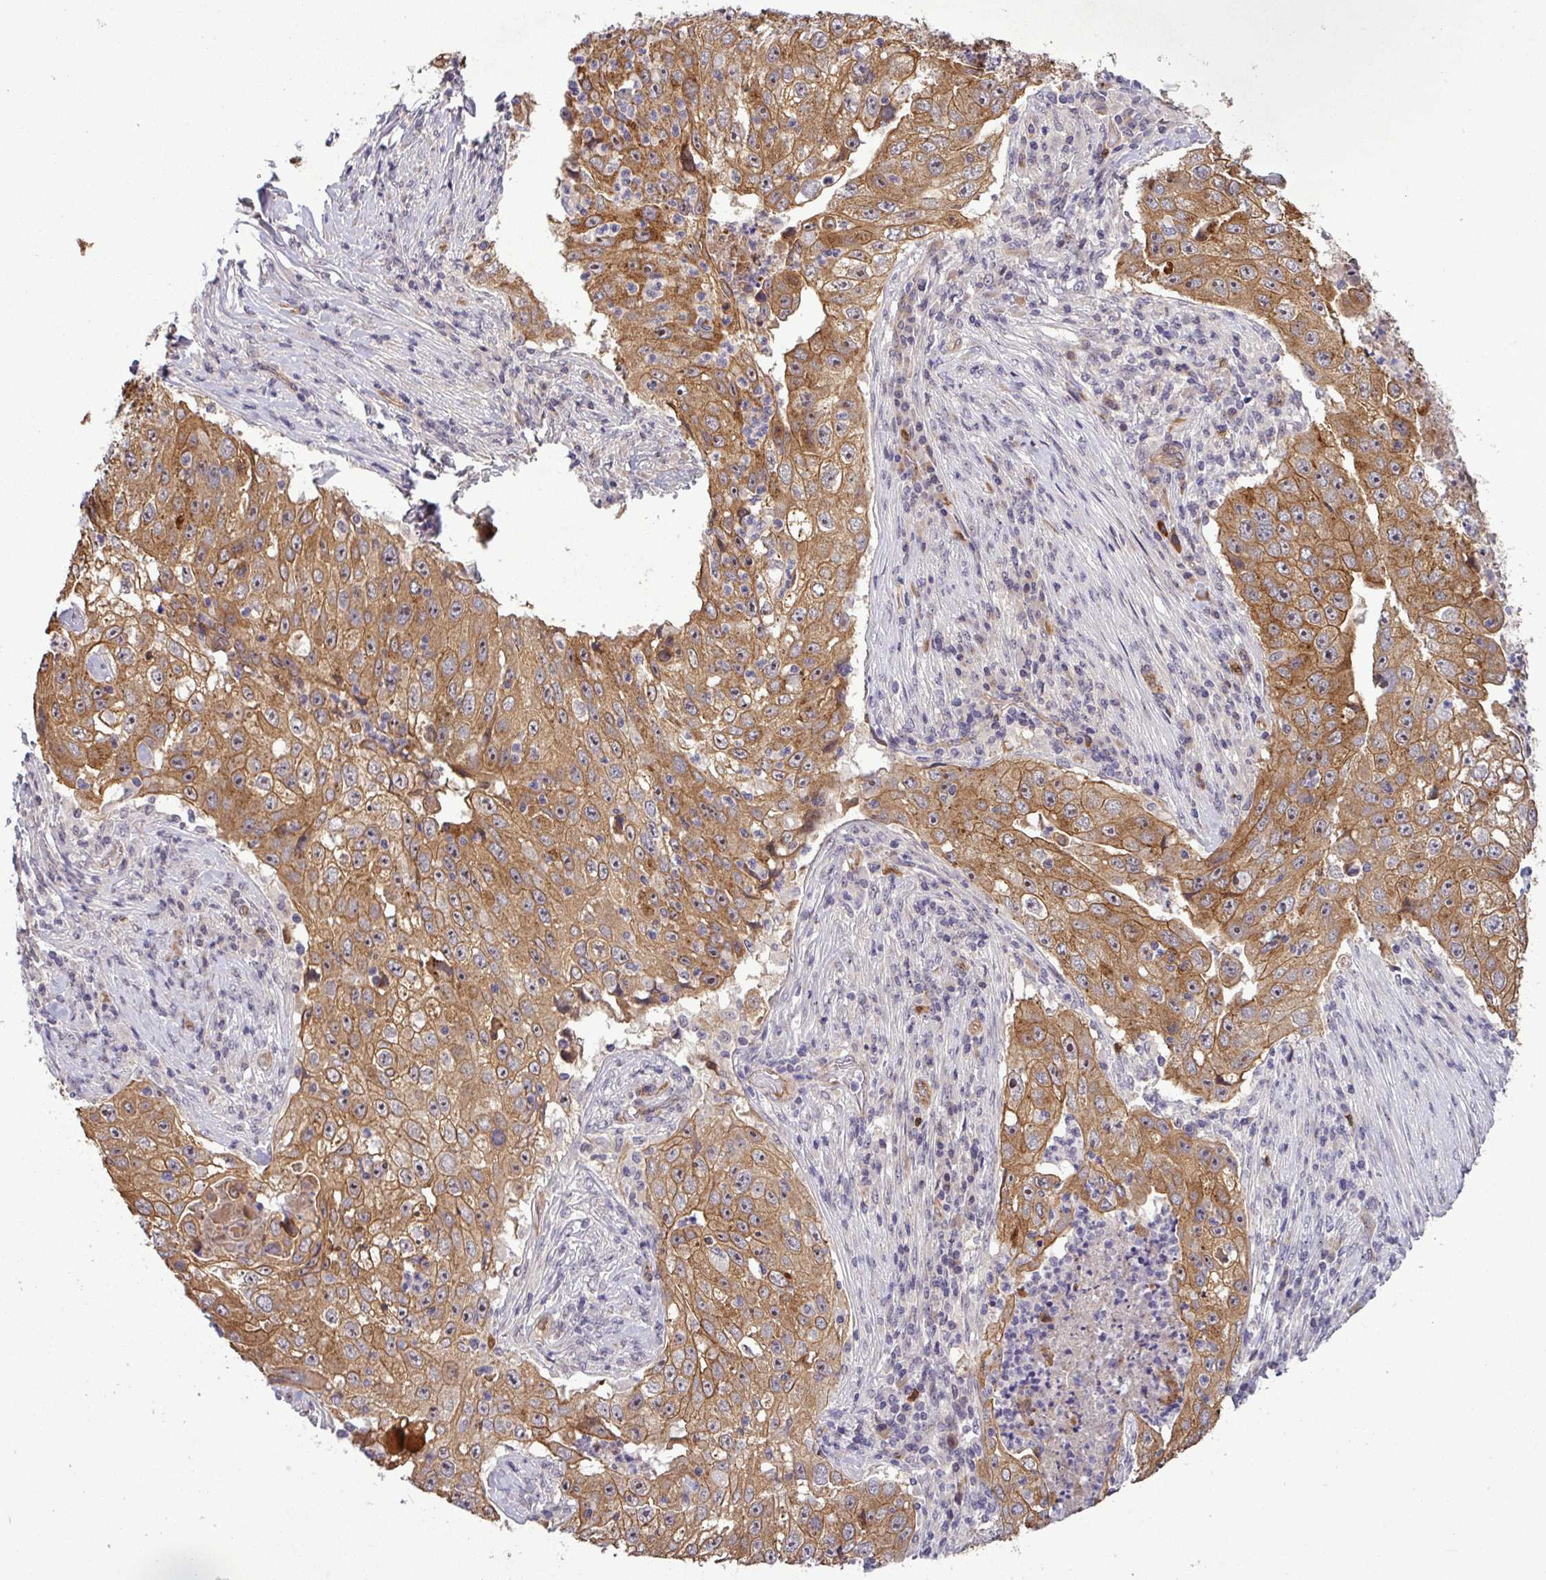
{"staining": {"intensity": "moderate", "quantity": ">75%", "location": "cytoplasmic/membranous,nuclear"}, "tissue": "lung cancer", "cell_type": "Tumor cells", "image_type": "cancer", "snomed": [{"axis": "morphology", "description": "Squamous cell carcinoma, NOS"}, {"axis": "topography", "description": "Lung"}], "caption": "DAB (3,3'-diaminobenzidine) immunohistochemical staining of lung cancer (squamous cell carcinoma) reveals moderate cytoplasmic/membranous and nuclear protein positivity in about >75% of tumor cells.", "gene": "PCDH1", "patient": {"sex": "male", "age": 64}}